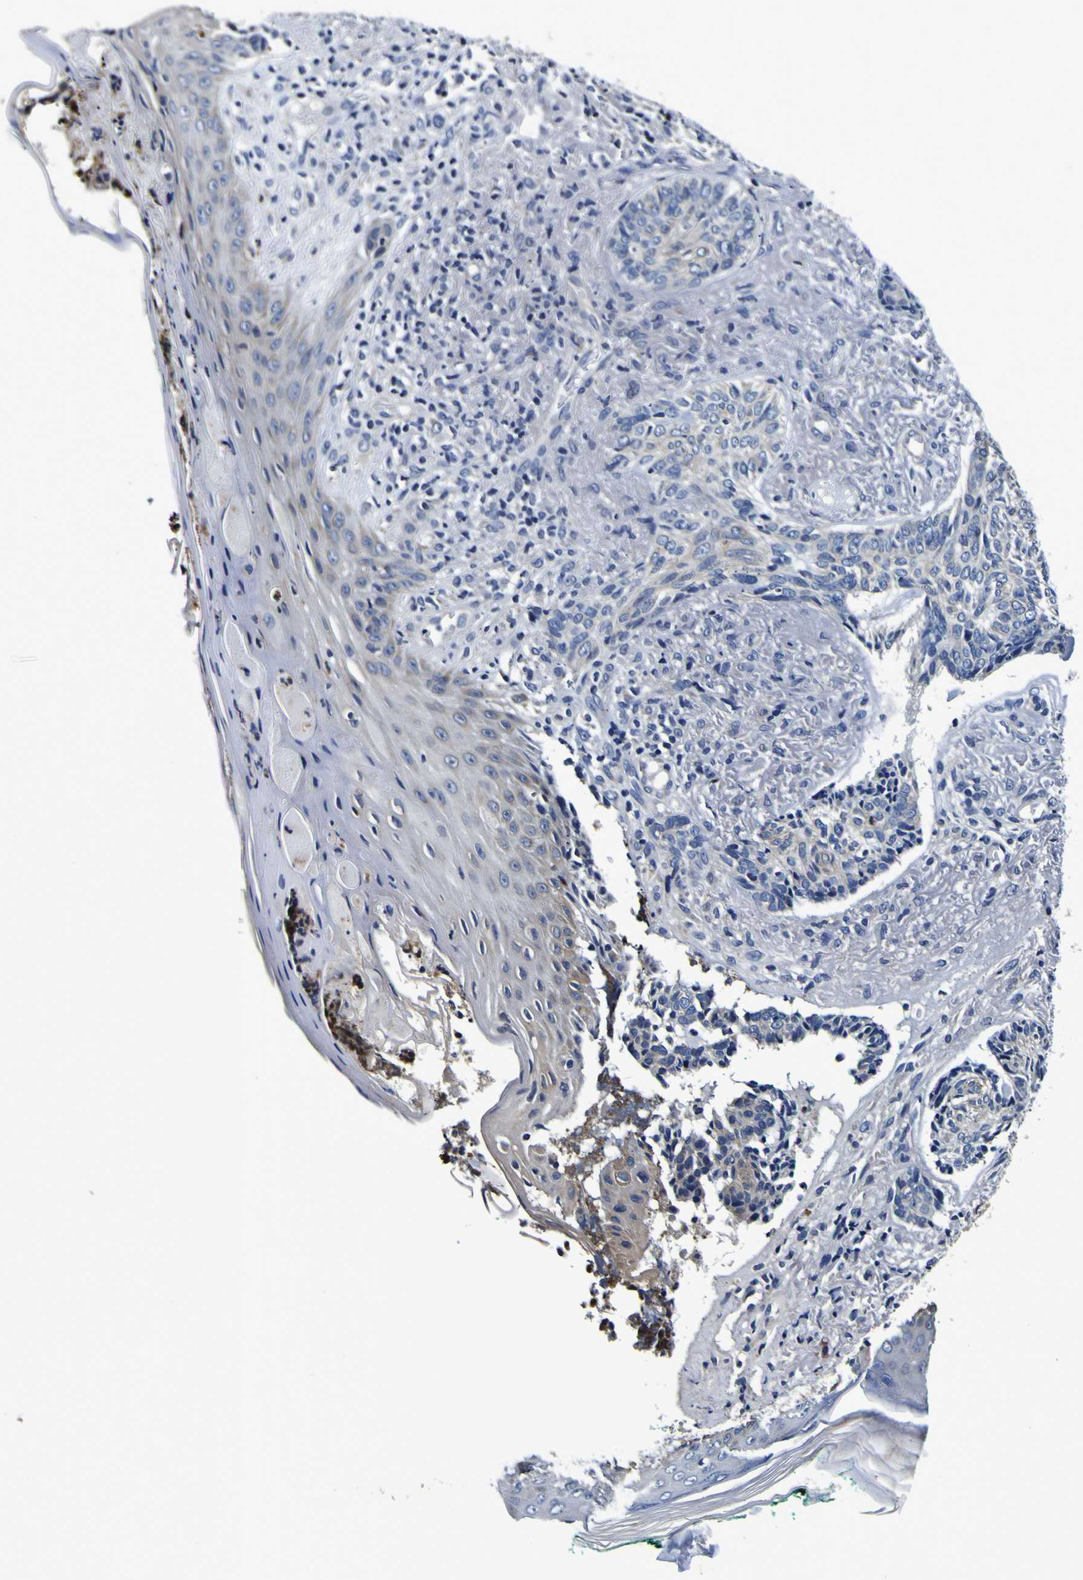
{"staining": {"intensity": "negative", "quantity": "none", "location": "none"}, "tissue": "skin cancer", "cell_type": "Tumor cells", "image_type": "cancer", "snomed": [{"axis": "morphology", "description": "Basal cell carcinoma"}, {"axis": "topography", "description": "Skin"}], "caption": "Tumor cells are negative for protein expression in human skin cancer (basal cell carcinoma).", "gene": "PANK4", "patient": {"sex": "male", "age": 43}}